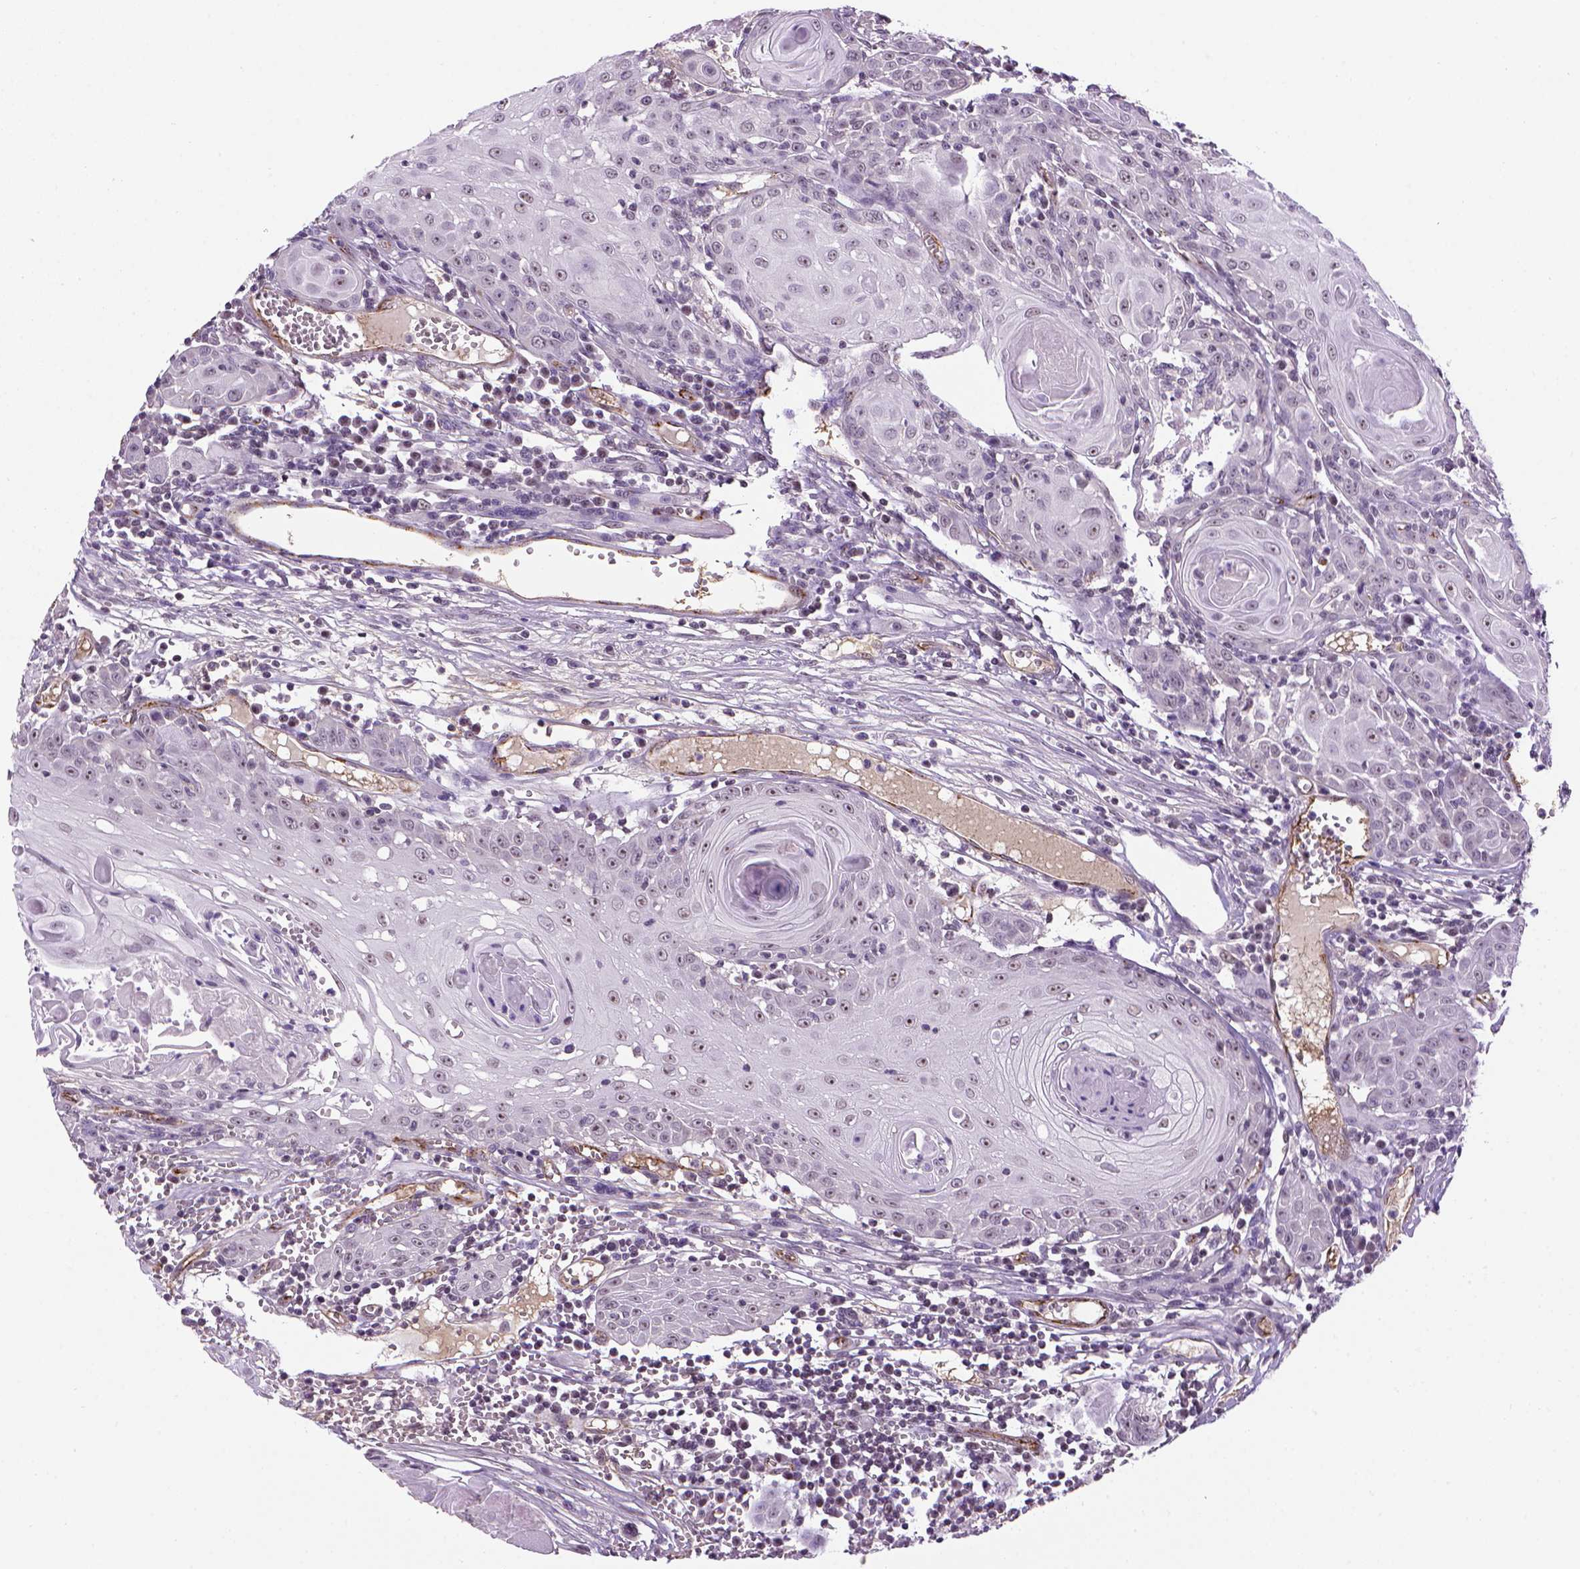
{"staining": {"intensity": "negative", "quantity": "none", "location": "none"}, "tissue": "head and neck cancer", "cell_type": "Tumor cells", "image_type": "cancer", "snomed": [{"axis": "morphology", "description": "Squamous cell carcinoma, NOS"}, {"axis": "topography", "description": "Head-Neck"}], "caption": "There is no significant staining in tumor cells of head and neck cancer.", "gene": "VWF", "patient": {"sex": "female", "age": 80}}